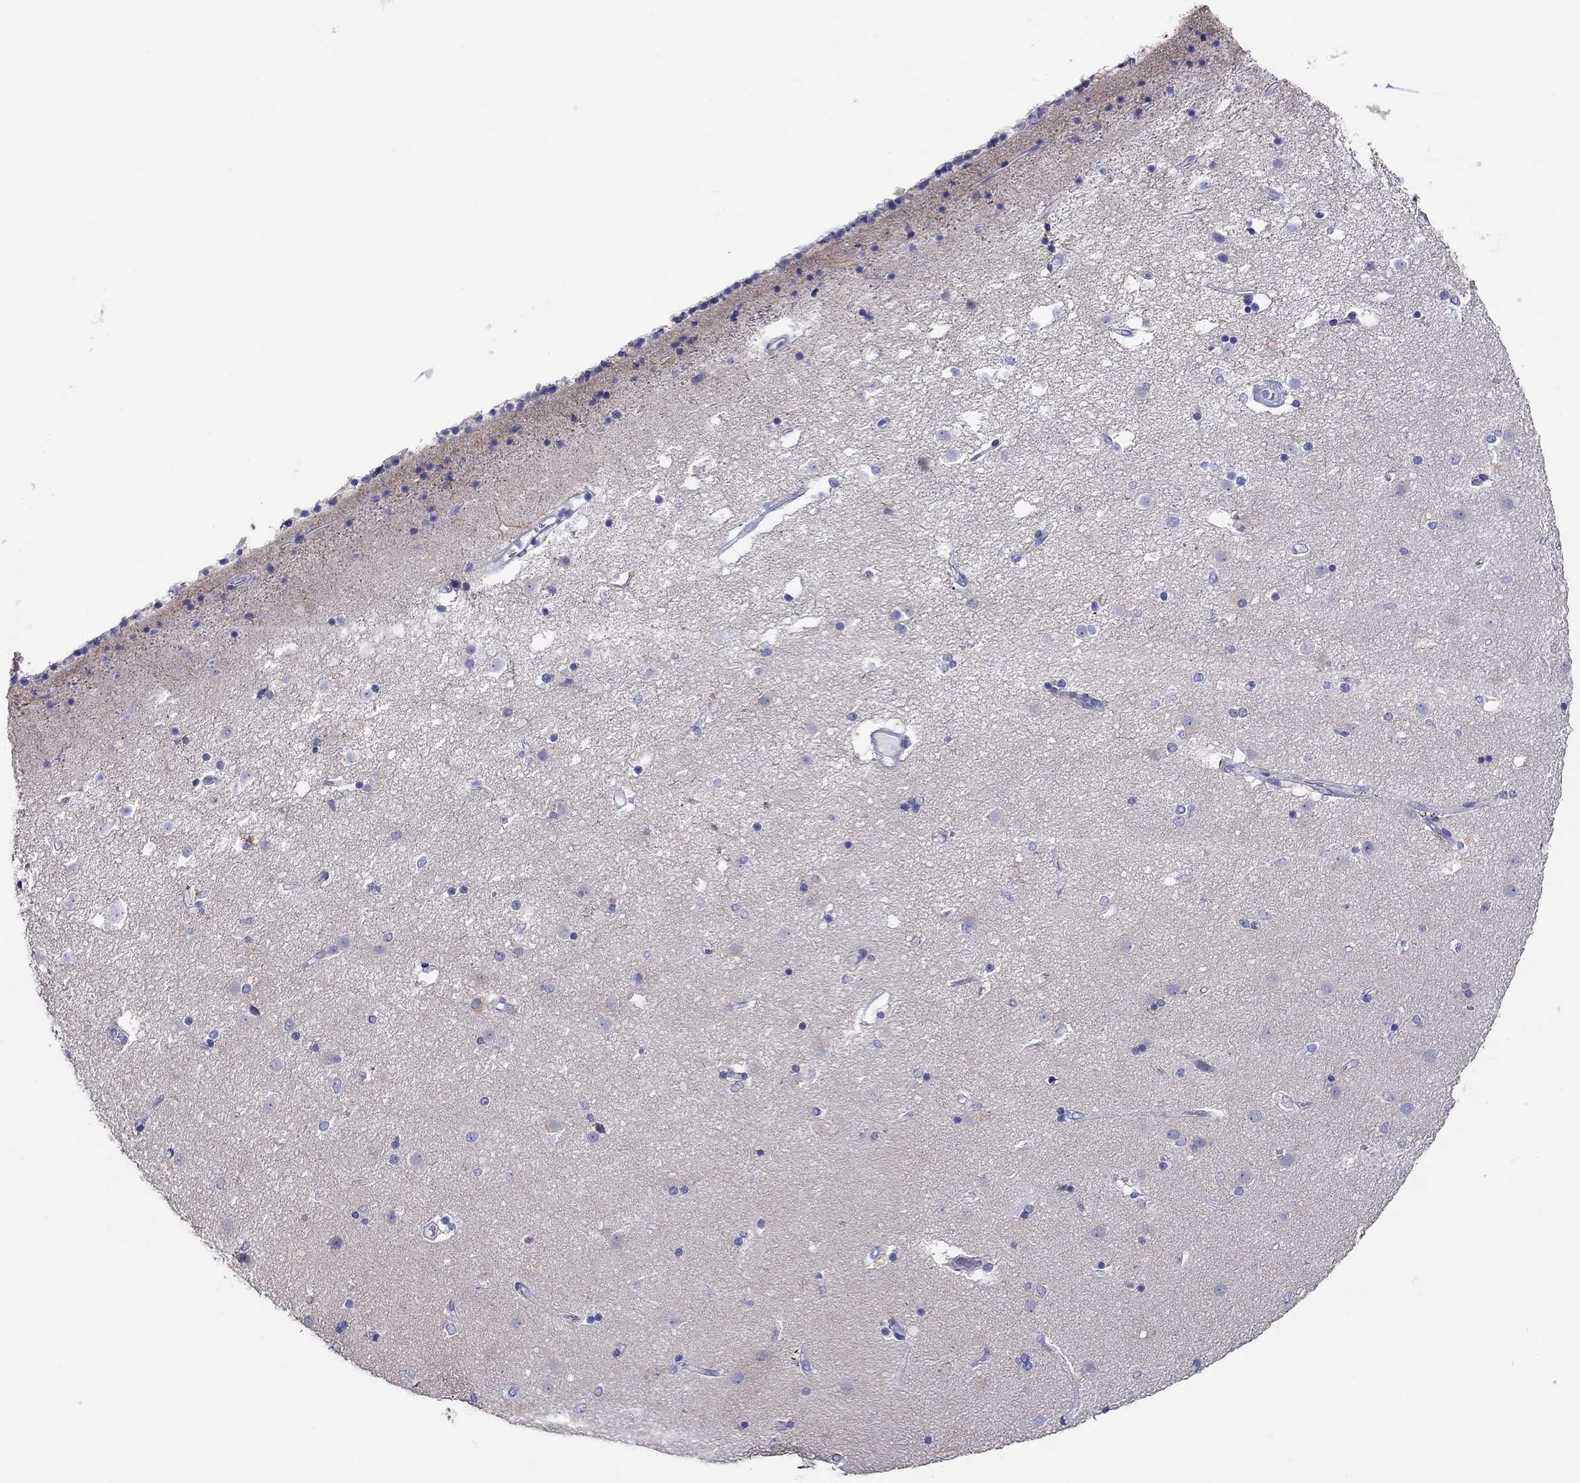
{"staining": {"intensity": "negative", "quantity": "none", "location": "none"}, "tissue": "caudate", "cell_type": "Glial cells", "image_type": "normal", "snomed": [{"axis": "morphology", "description": "Normal tissue, NOS"}, {"axis": "topography", "description": "Lateral ventricle wall"}], "caption": "The IHC image has no significant staining in glial cells of caudate. (Stains: DAB (3,3'-diaminobenzidine) IHC with hematoxylin counter stain, Microscopy: brightfield microscopy at high magnification).", "gene": "CRYGS", "patient": {"sex": "female", "age": 71}}